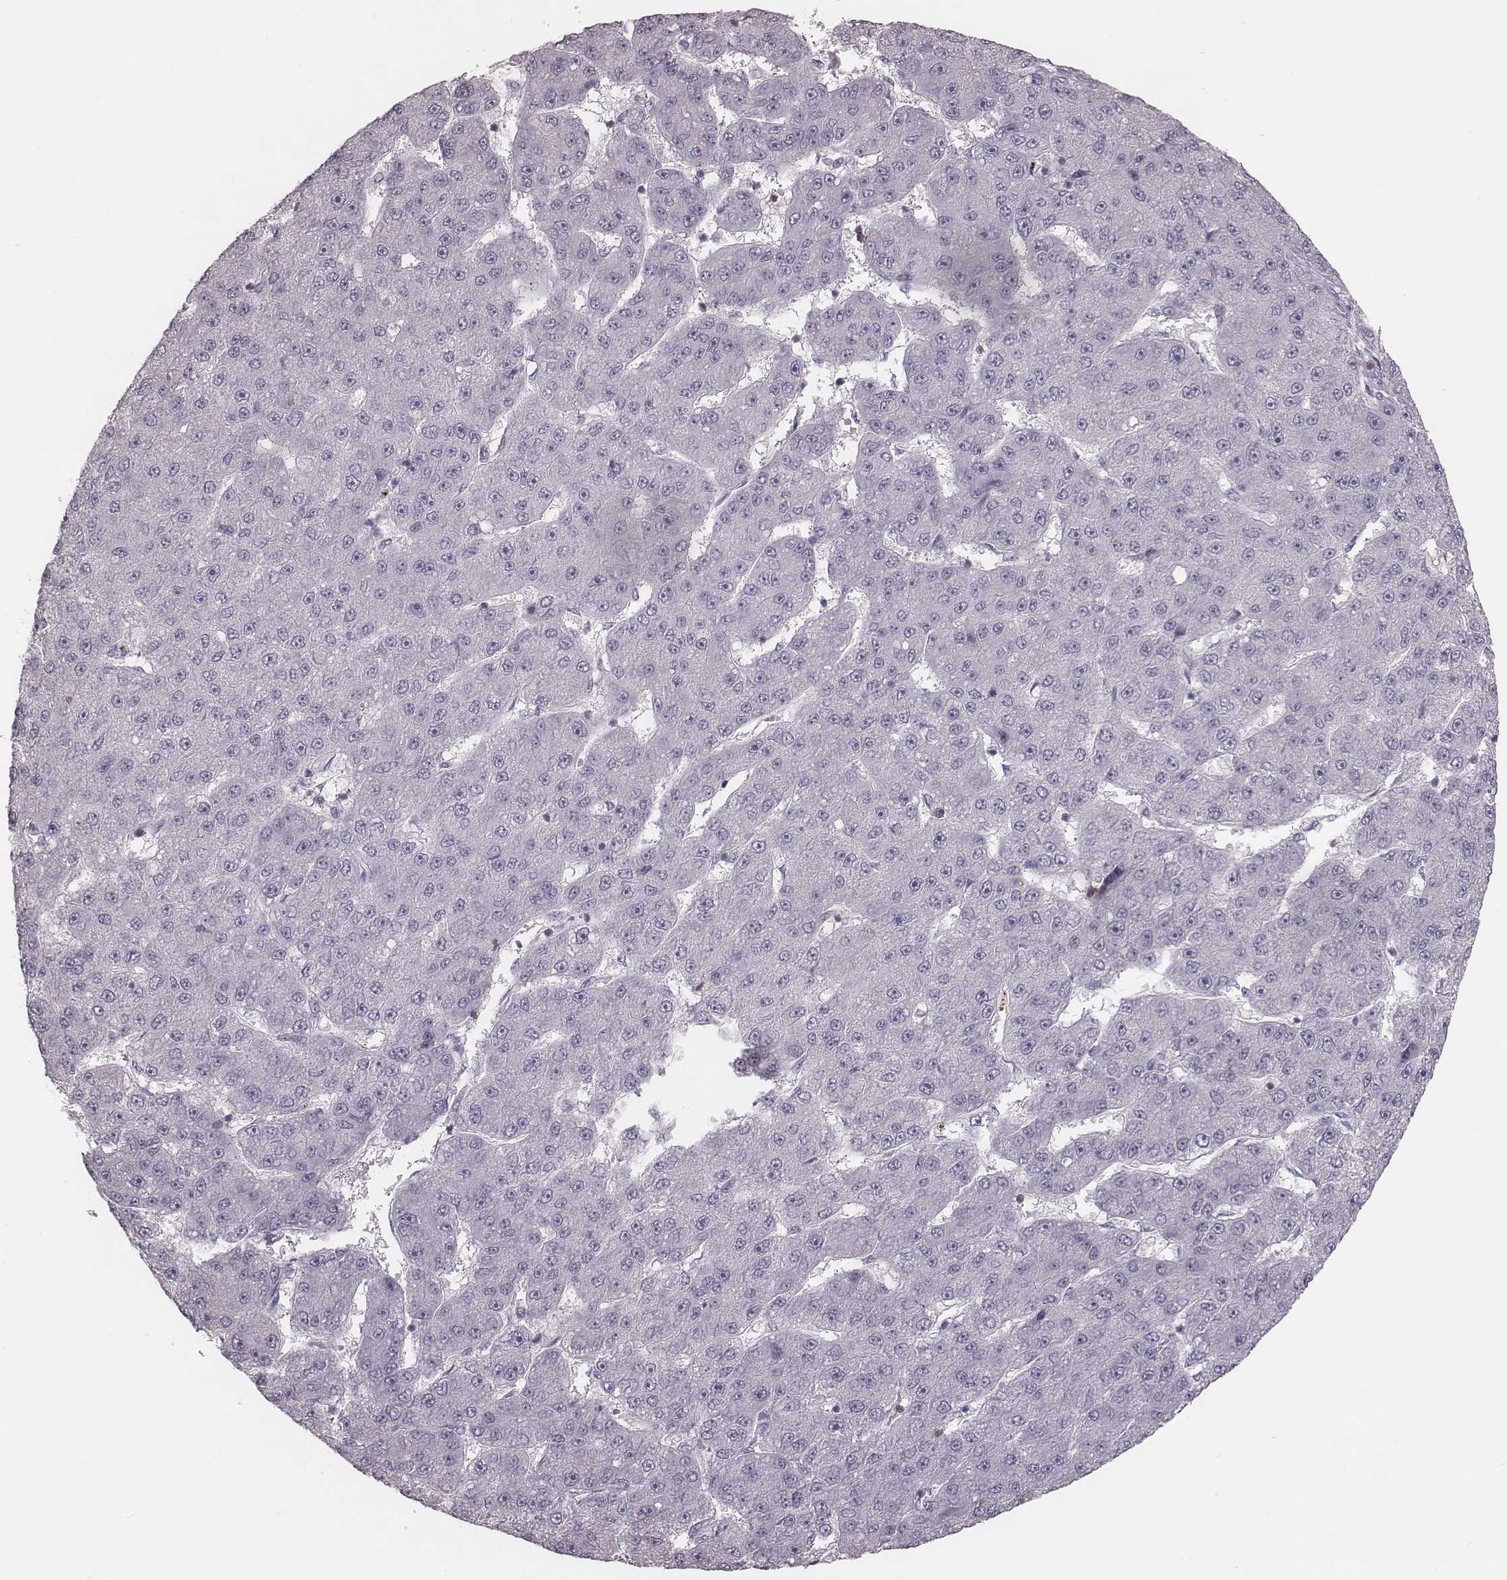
{"staining": {"intensity": "negative", "quantity": "none", "location": "none"}, "tissue": "liver cancer", "cell_type": "Tumor cells", "image_type": "cancer", "snomed": [{"axis": "morphology", "description": "Carcinoma, Hepatocellular, NOS"}, {"axis": "topography", "description": "Liver"}], "caption": "Hepatocellular carcinoma (liver) stained for a protein using IHC exhibits no positivity tumor cells.", "gene": "PDCD1", "patient": {"sex": "male", "age": 67}}